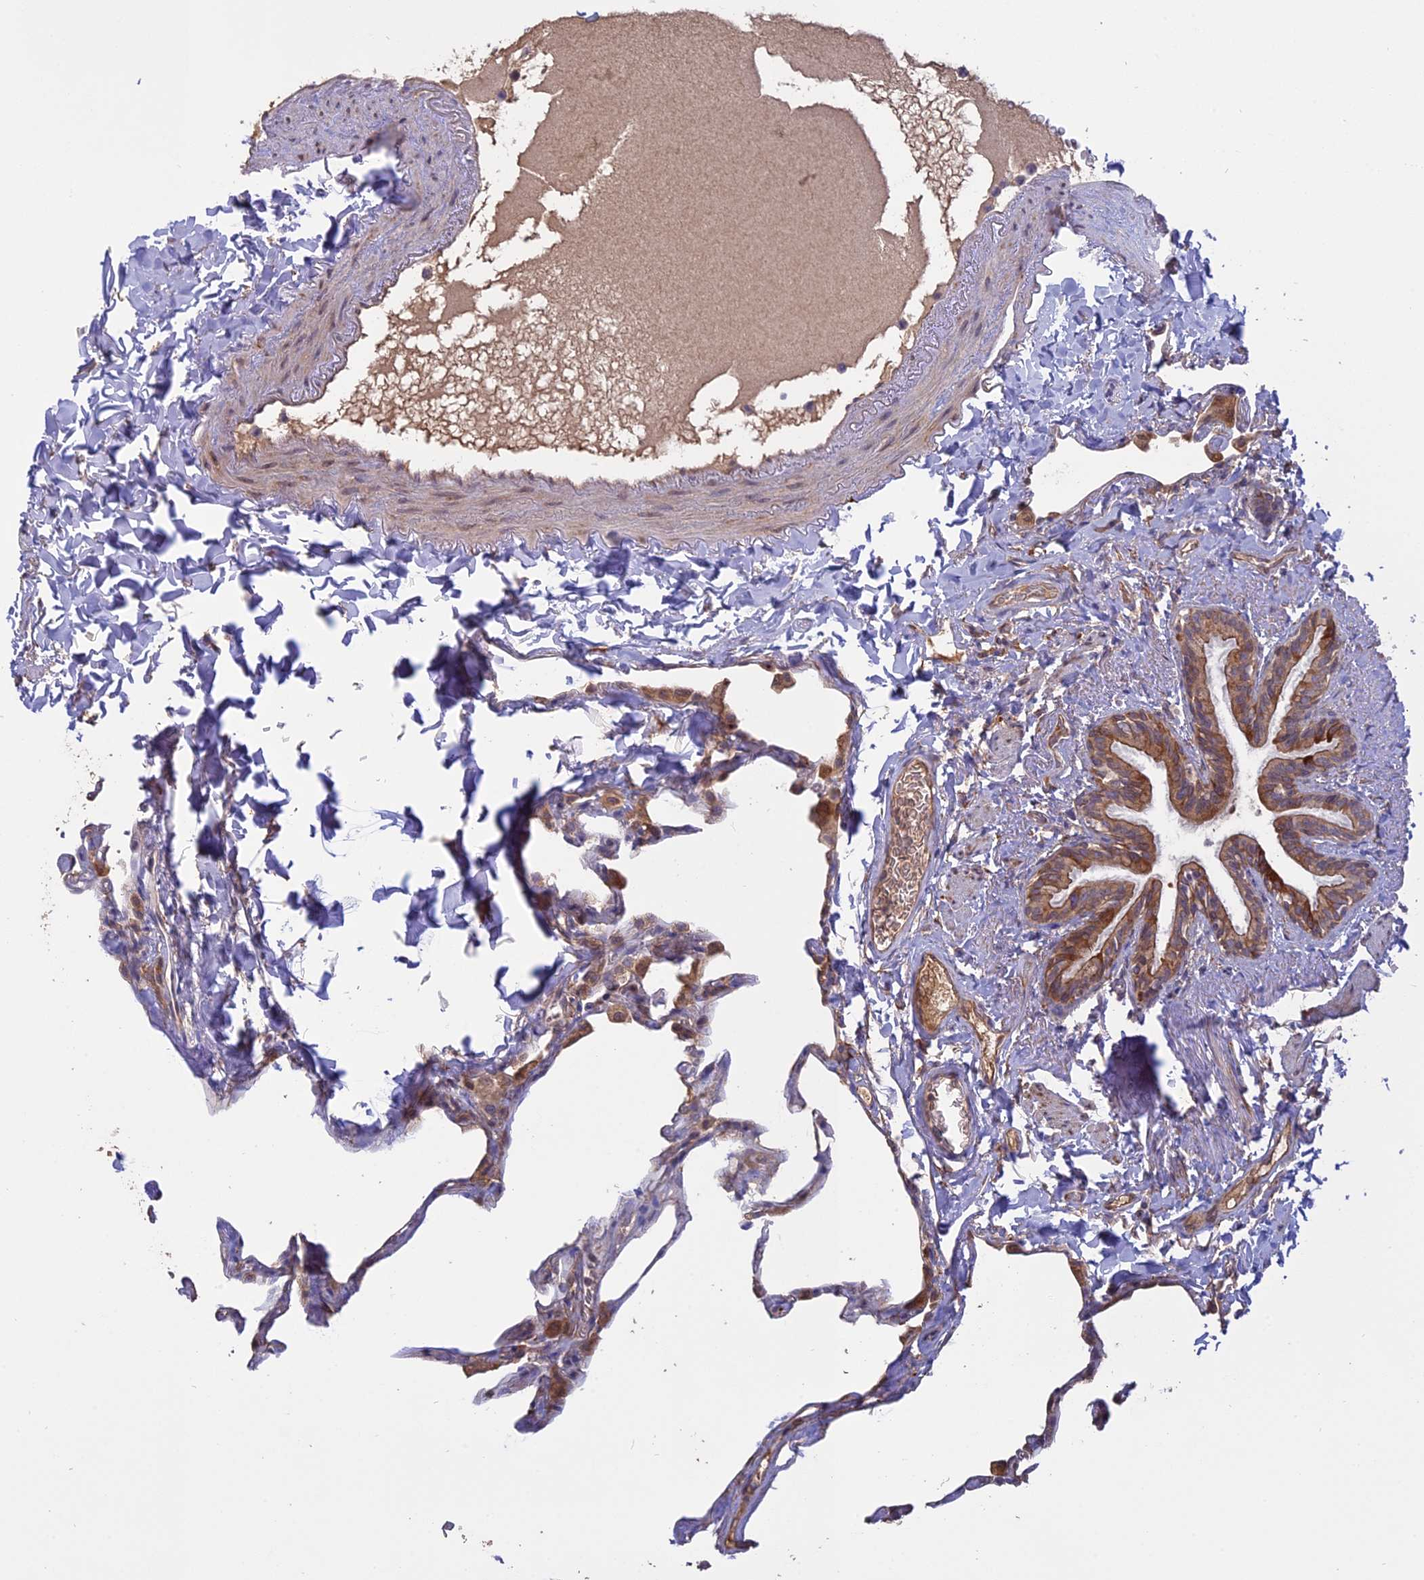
{"staining": {"intensity": "moderate", "quantity": "<25%", "location": "cytoplasmic/membranous"}, "tissue": "lung", "cell_type": "Alveolar cells", "image_type": "normal", "snomed": [{"axis": "morphology", "description": "Normal tissue, NOS"}, {"axis": "topography", "description": "Lung"}], "caption": "Immunohistochemistry (DAB (3,3'-diaminobenzidine)) staining of normal lung reveals moderate cytoplasmic/membranous protein positivity in about <25% of alveolar cells.", "gene": "PPIC", "patient": {"sex": "male", "age": 65}}